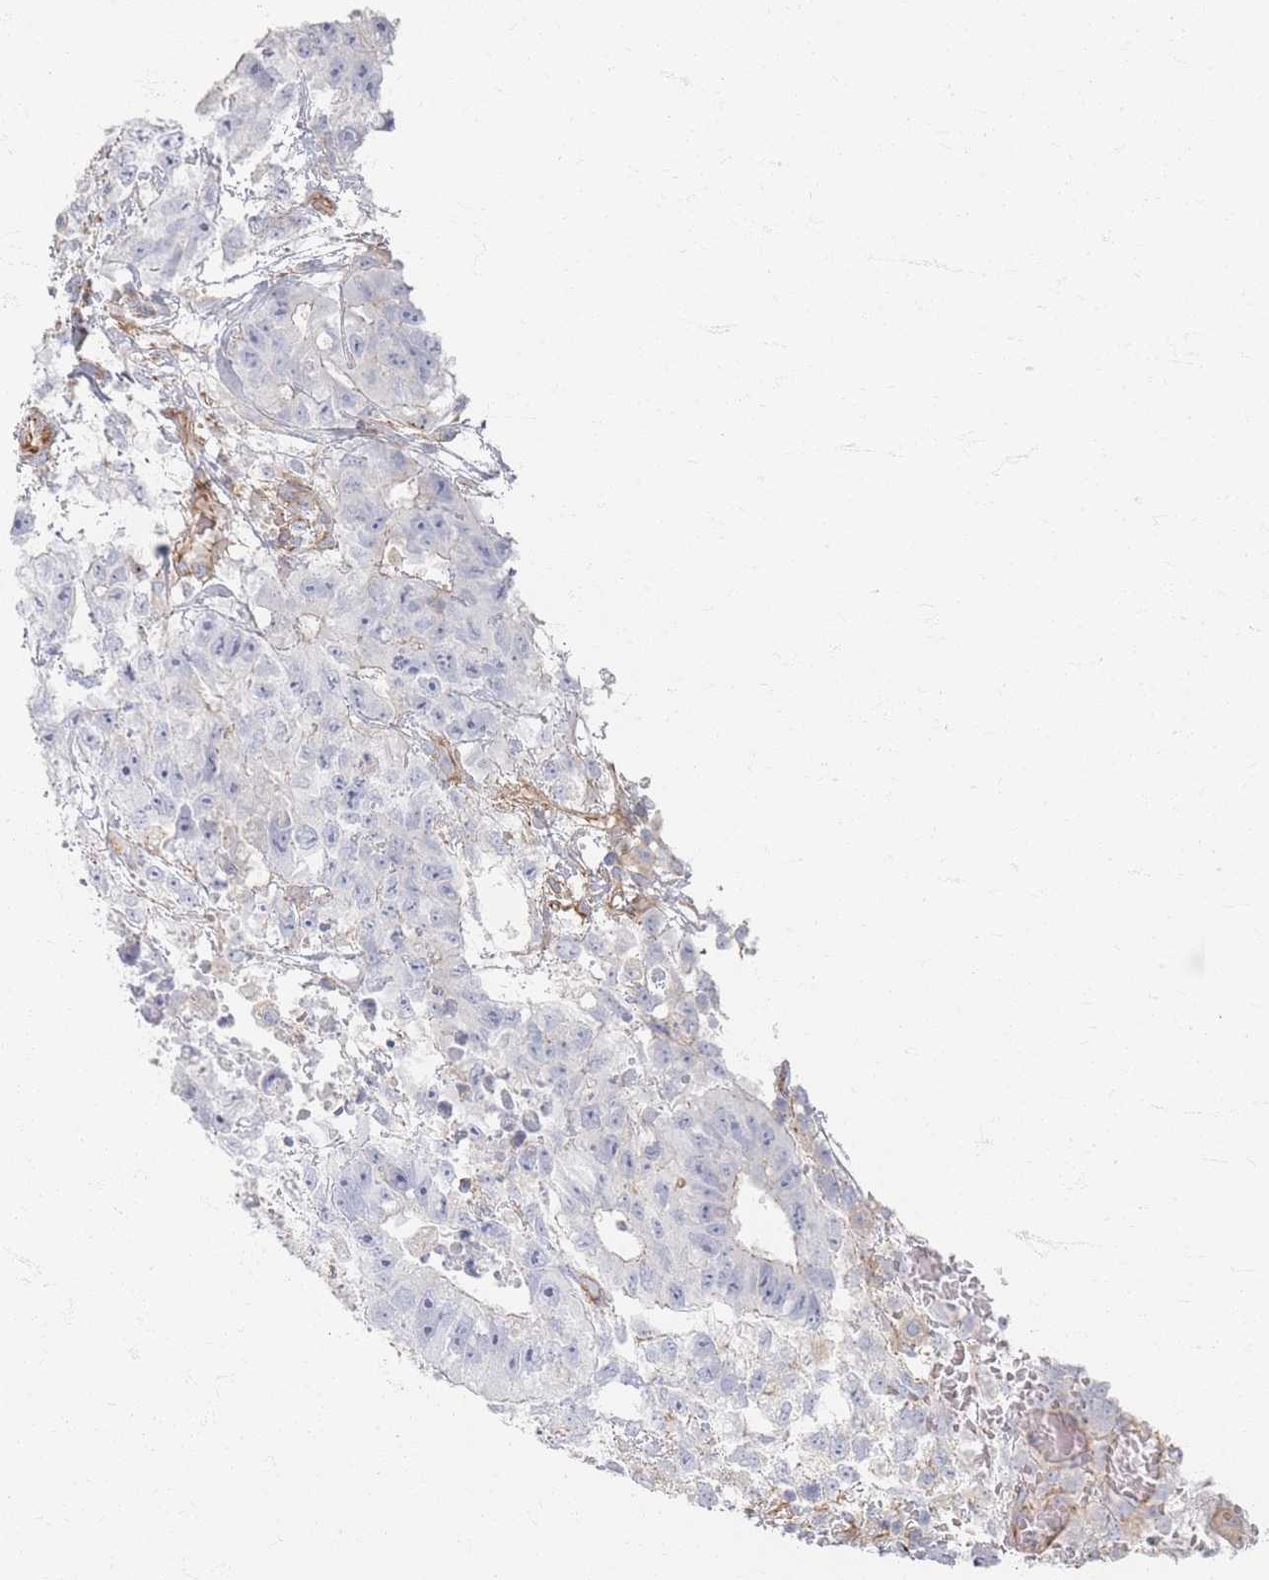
{"staining": {"intensity": "negative", "quantity": "none", "location": "none"}, "tissue": "testis cancer", "cell_type": "Tumor cells", "image_type": "cancer", "snomed": [{"axis": "morphology", "description": "Seminoma, NOS"}, {"axis": "morphology", "description": "Carcinoma, Embryonal, NOS"}, {"axis": "topography", "description": "Testis"}], "caption": "IHC of embryonal carcinoma (testis) shows no expression in tumor cells.", "gene": "GNB1", "patient": {"sex": "male", "age": 41}}